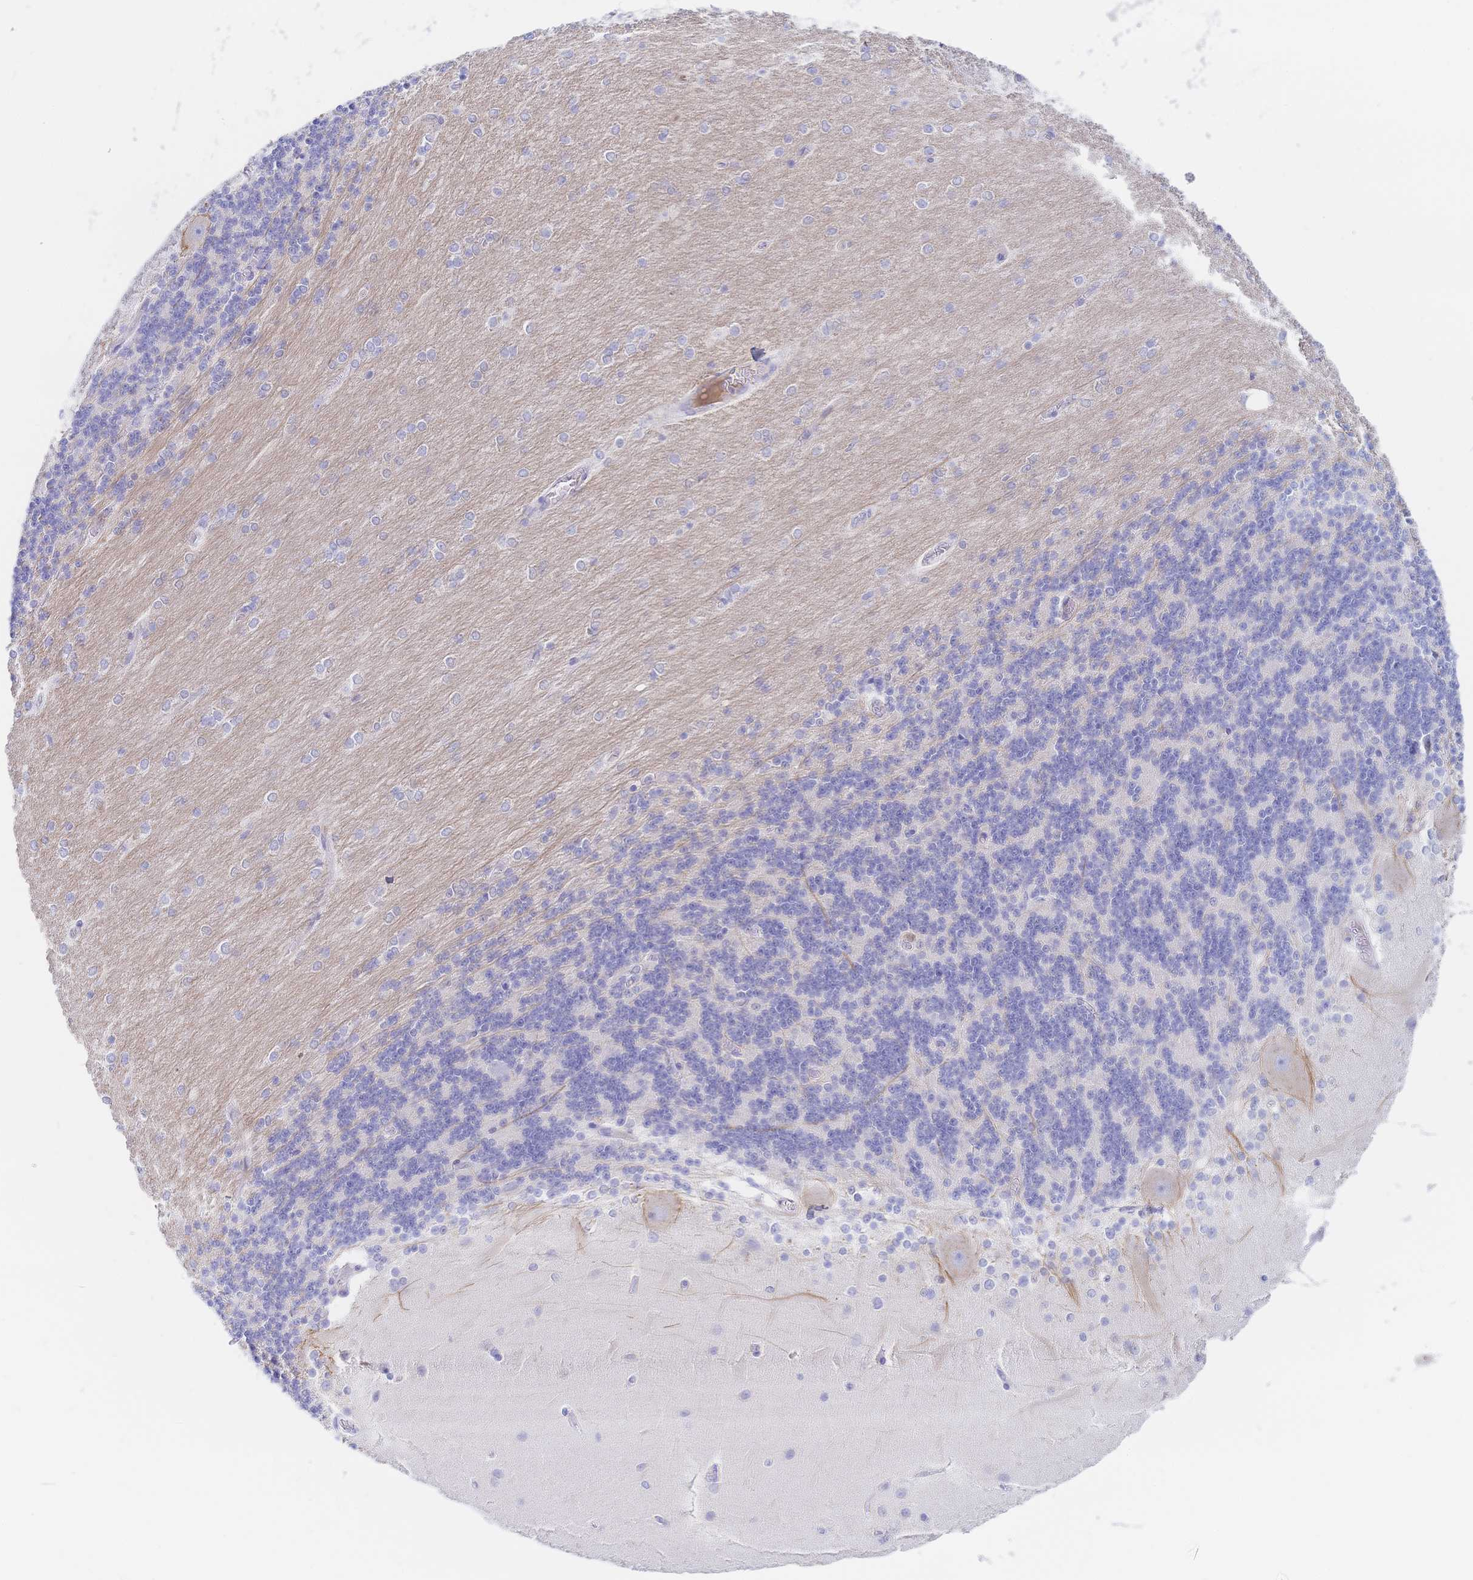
{"staining": {"intensity": "negative", "quantity": "none", "location": "none"}, "tissue": "cerebellum", "cell_type": "Cells in granular layer", "image_type": "normal", "snomed": [{"axis": "morphology", "description": "Normal tissue, NOS"}, {"axis": "topography", "description": "Cerebellum"}], "caption": "Micrograph shows no significant protein expression in cells in granular layer of unremarkable cerebellum. (DAB (3,3'-diaminobenzidine) IHC visualized using brightfield microscopy, high magnification).", "gene": "SIAH3", "patient": {"sex": "female", "age": 54}}